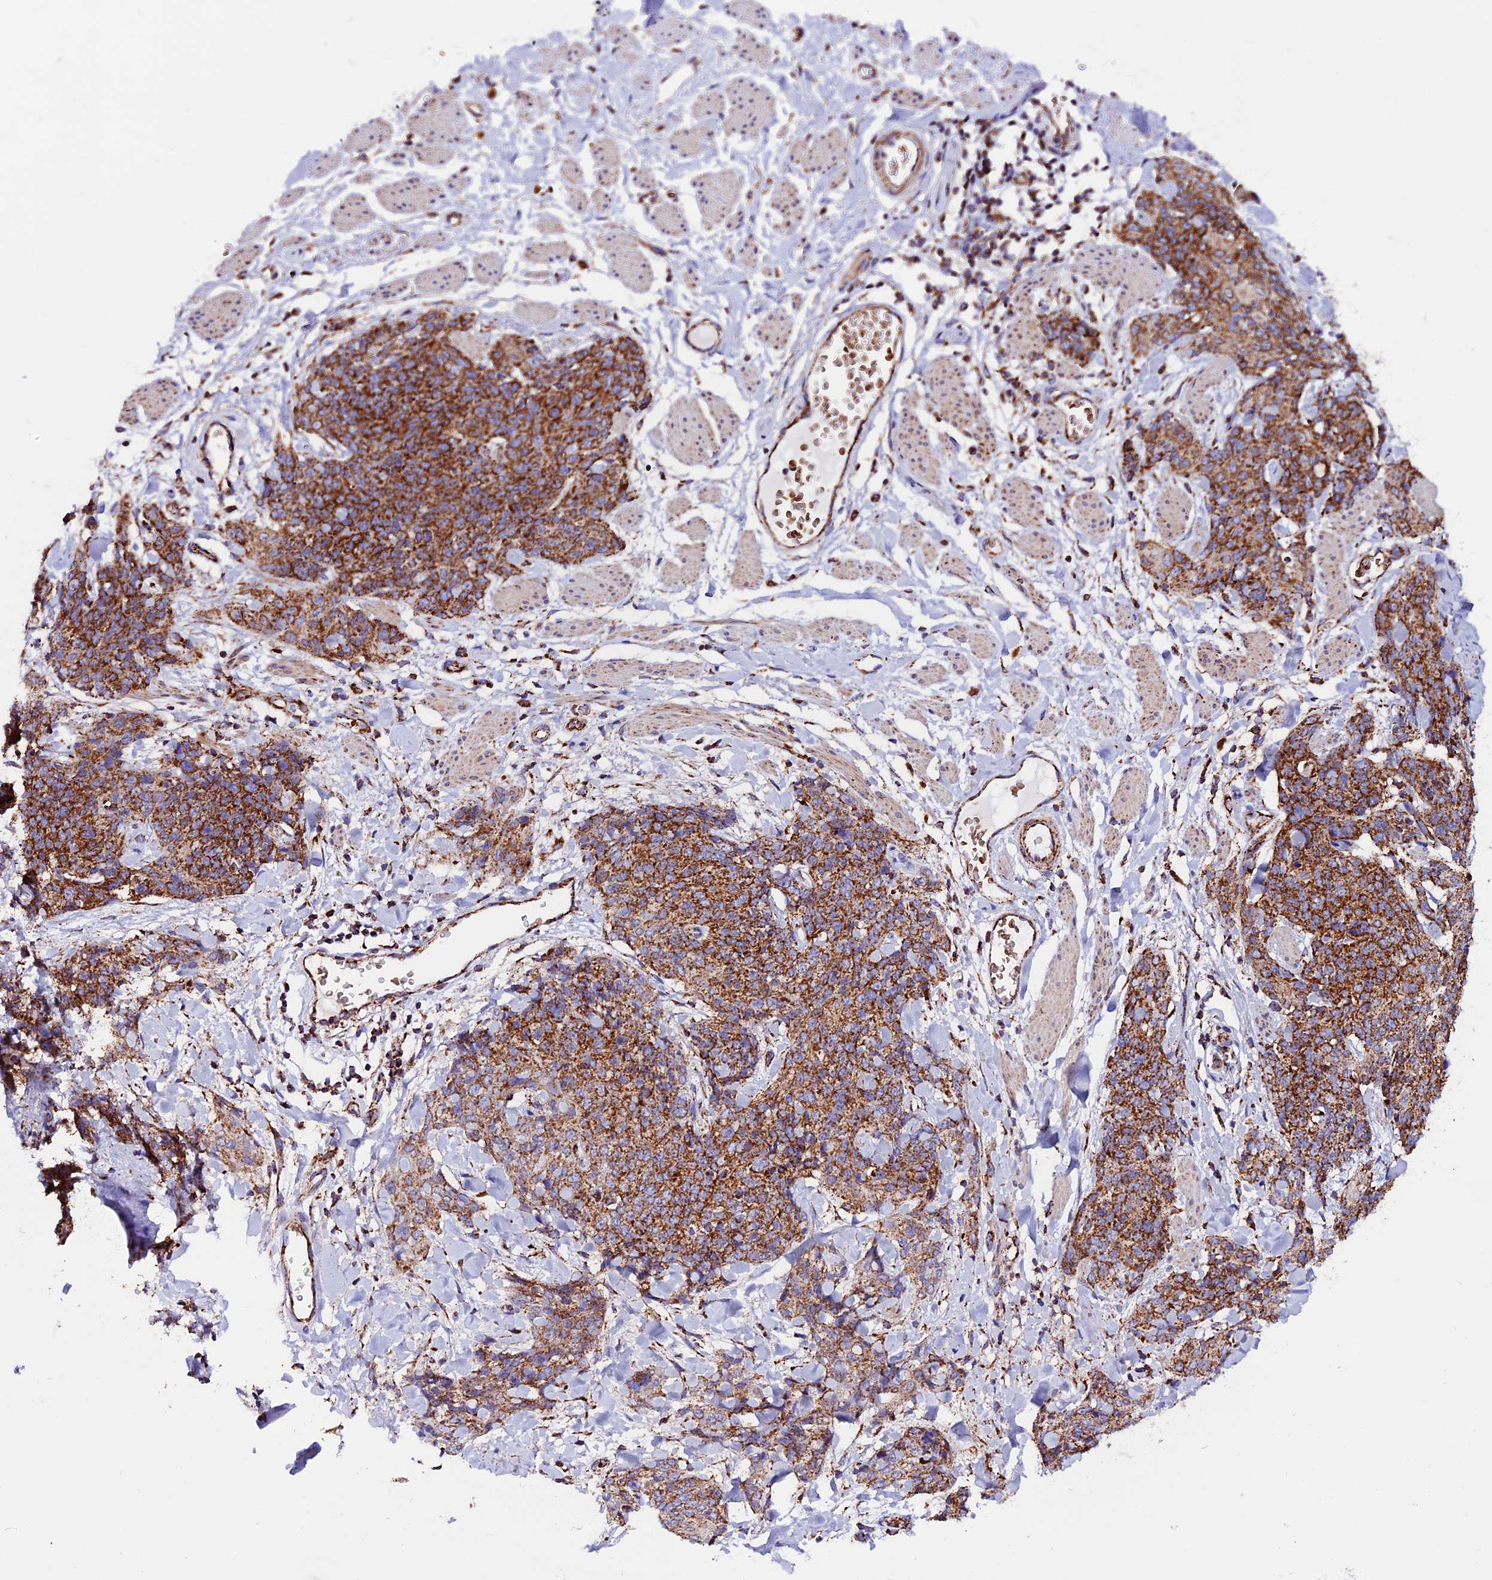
{"staining": {"intensity": "strong", "quantity": ">75%", "location": "cytoplasmic/membranous"}, "tissue": "skin cancer", "cell_type": "Tumor cells", "image_type": "cancer", "snomed": [{"axis": "morphology", "description": "Squamous cell carcinoma, NOS"}, {"axis": "topography", "description": "Skin"}, {"axis": "topography", "description": "Vulva"}], "caption": "A high amount of strong cytoplasmic/membranous positivity is seen in about >75% of tumor cells in skin cancer (squamous cell carcinoma) tissue.", "gene": "CX3CL1", "patient": {"sex": "female", "age": 85}}